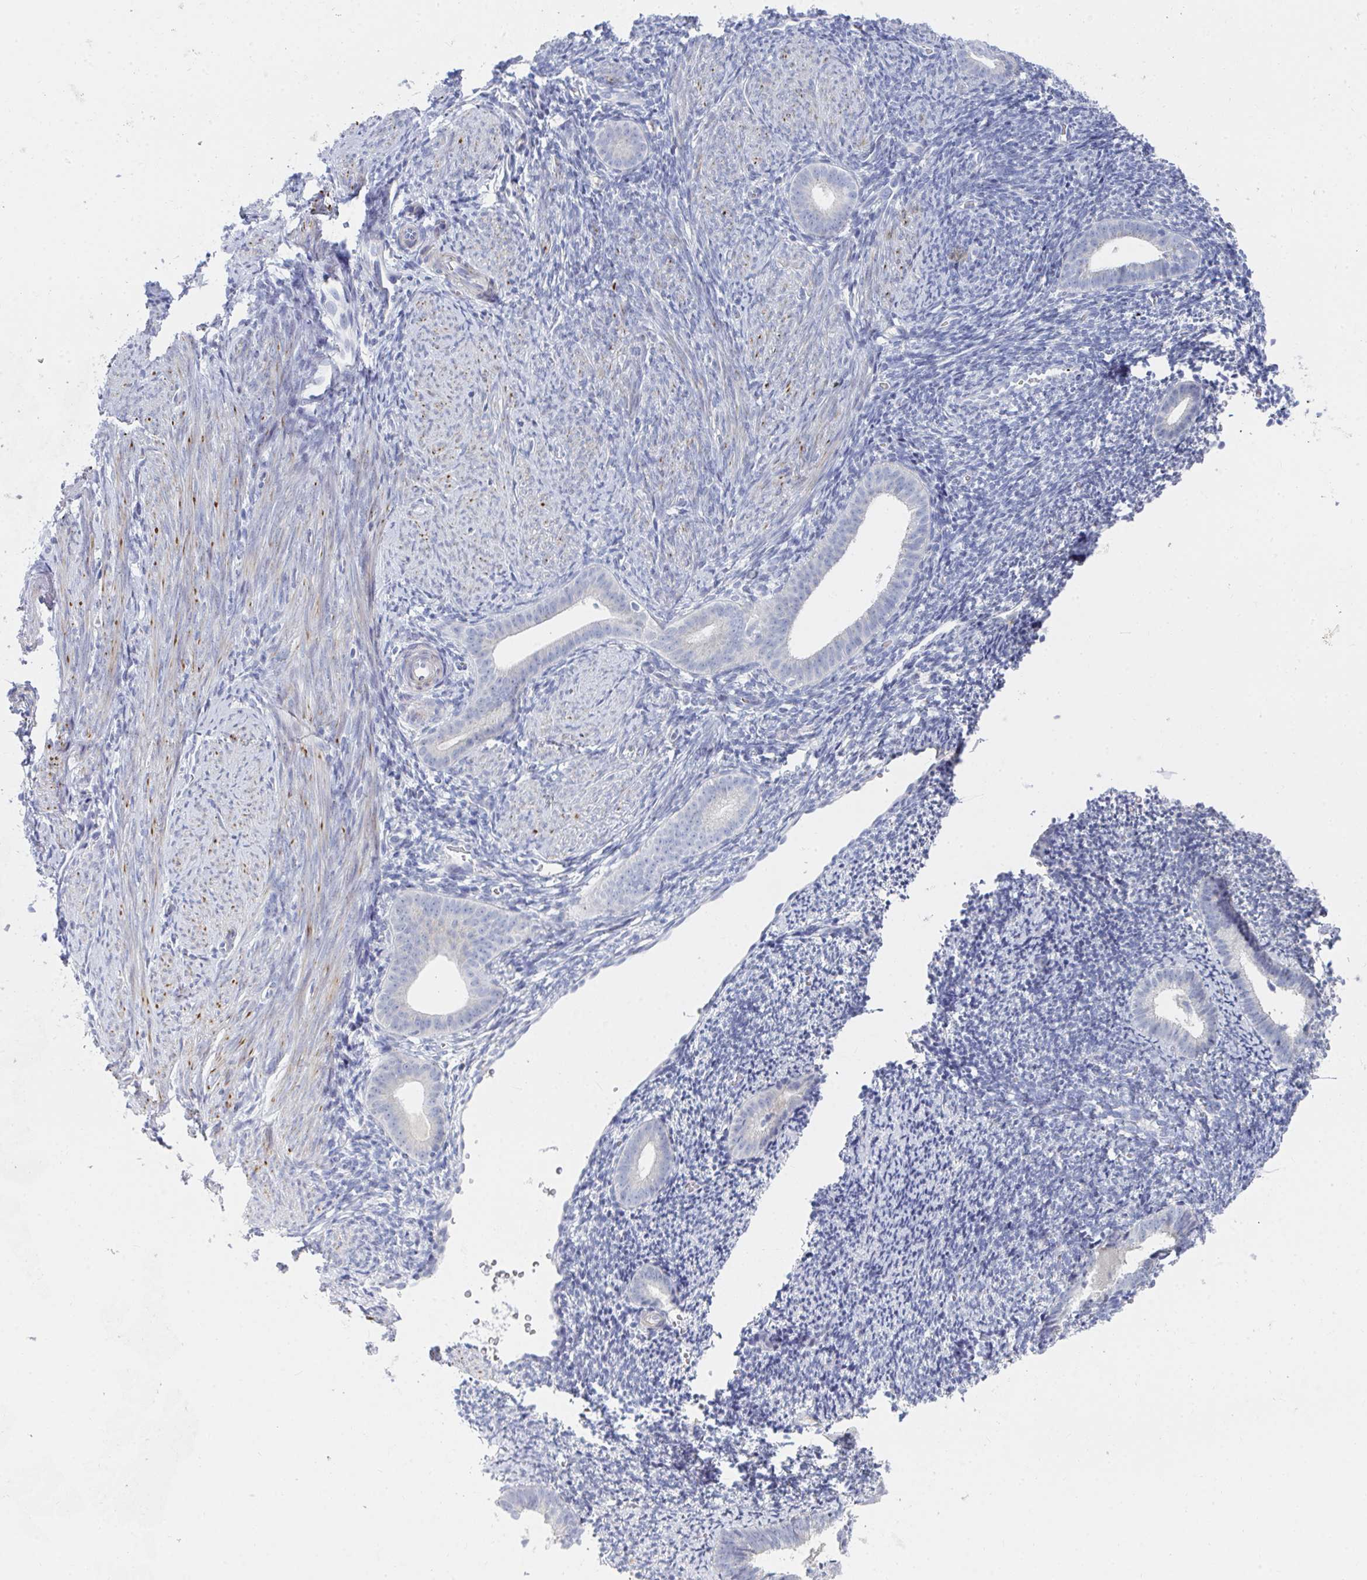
{"staining": {"intensity": "negative", "quantity": "none", "location": "none"}, "tissue": "endometrium", "cell_type": "Cells in endometrial stroma", "image_type": "normal", "snomed": [{"axis": "morphology", "description": "Normal tissue, NOS"}, {"axis": "topography", "description": "Endometrium"}], "caption": "IHC of unremarkable endometrium demonstrates no expression in cells in endometrial stroma. (DAB (3,3'-diaminobenzidine) immunohistochemistry (IHC) with hematoxylin counter stain).", "gene": "PSMG1", "patient": {"sex": "female", "age": 39}}